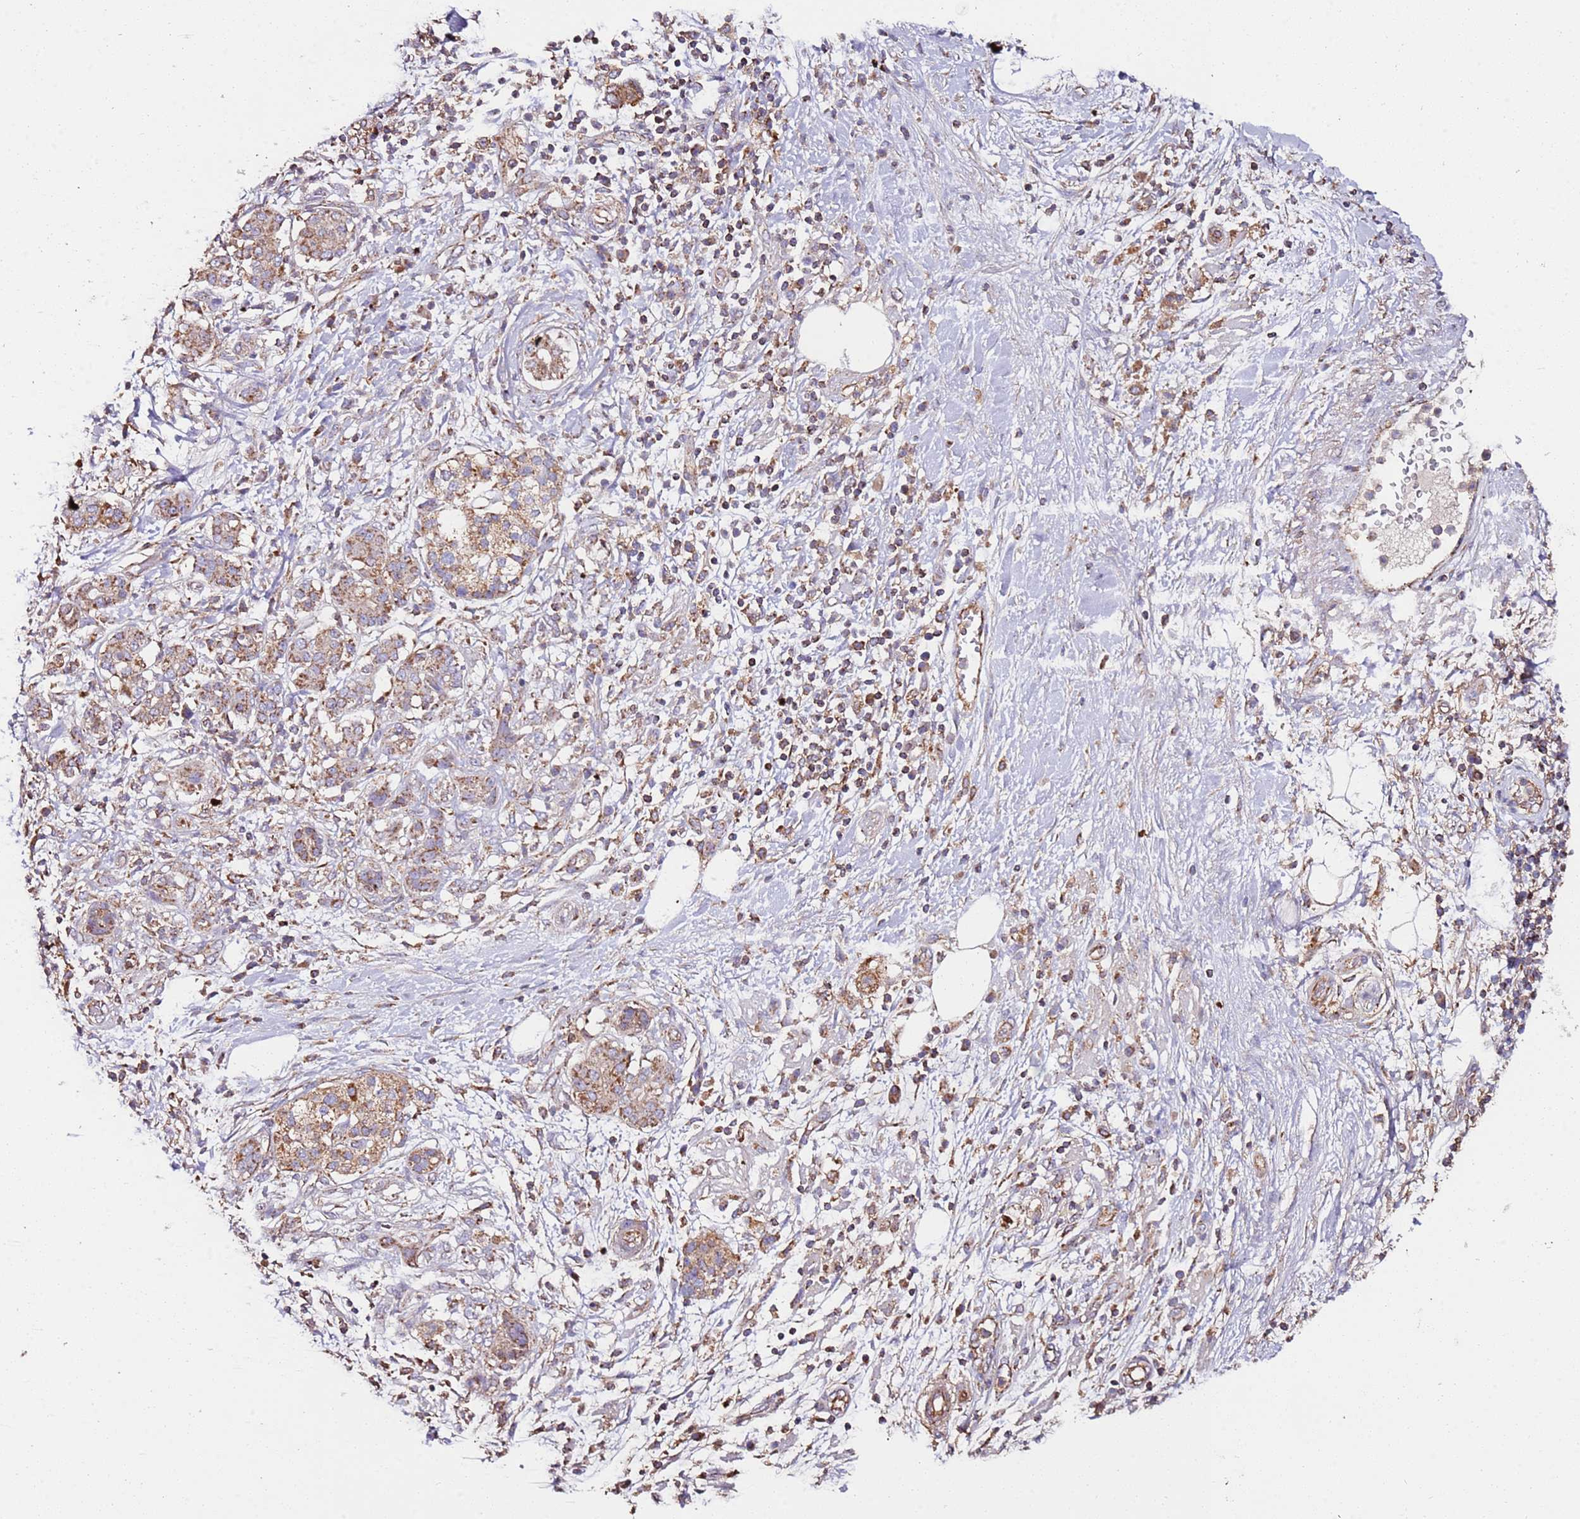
{"staining": {"intensity": "moderate", "quantity": ">75%", "location": "cytoplasmic/membranous"}, "tissue": "pancreatic cancer", "cell_type": "Tumor cells", "image_type": "cancer", "snomed": [{"axis": "morphology", "description": "Adenocarcinoma, NOS"}, {"axis": "topography", "description": "Pancreas"}], "caption": "Immunohistochemistry (IHC) histopathology image of neoplastic tissue: human pancreatic cancer (adenocarcinoma) stained using IHC shows medium levels of moderate protein expression localized specifically in the cytoplasmic/membranous of tumor cells, appearing as a cytoplasmic/membranous brown color.", "gene": "RMND5A", "patient": {"sex": "female", "age": 73}}